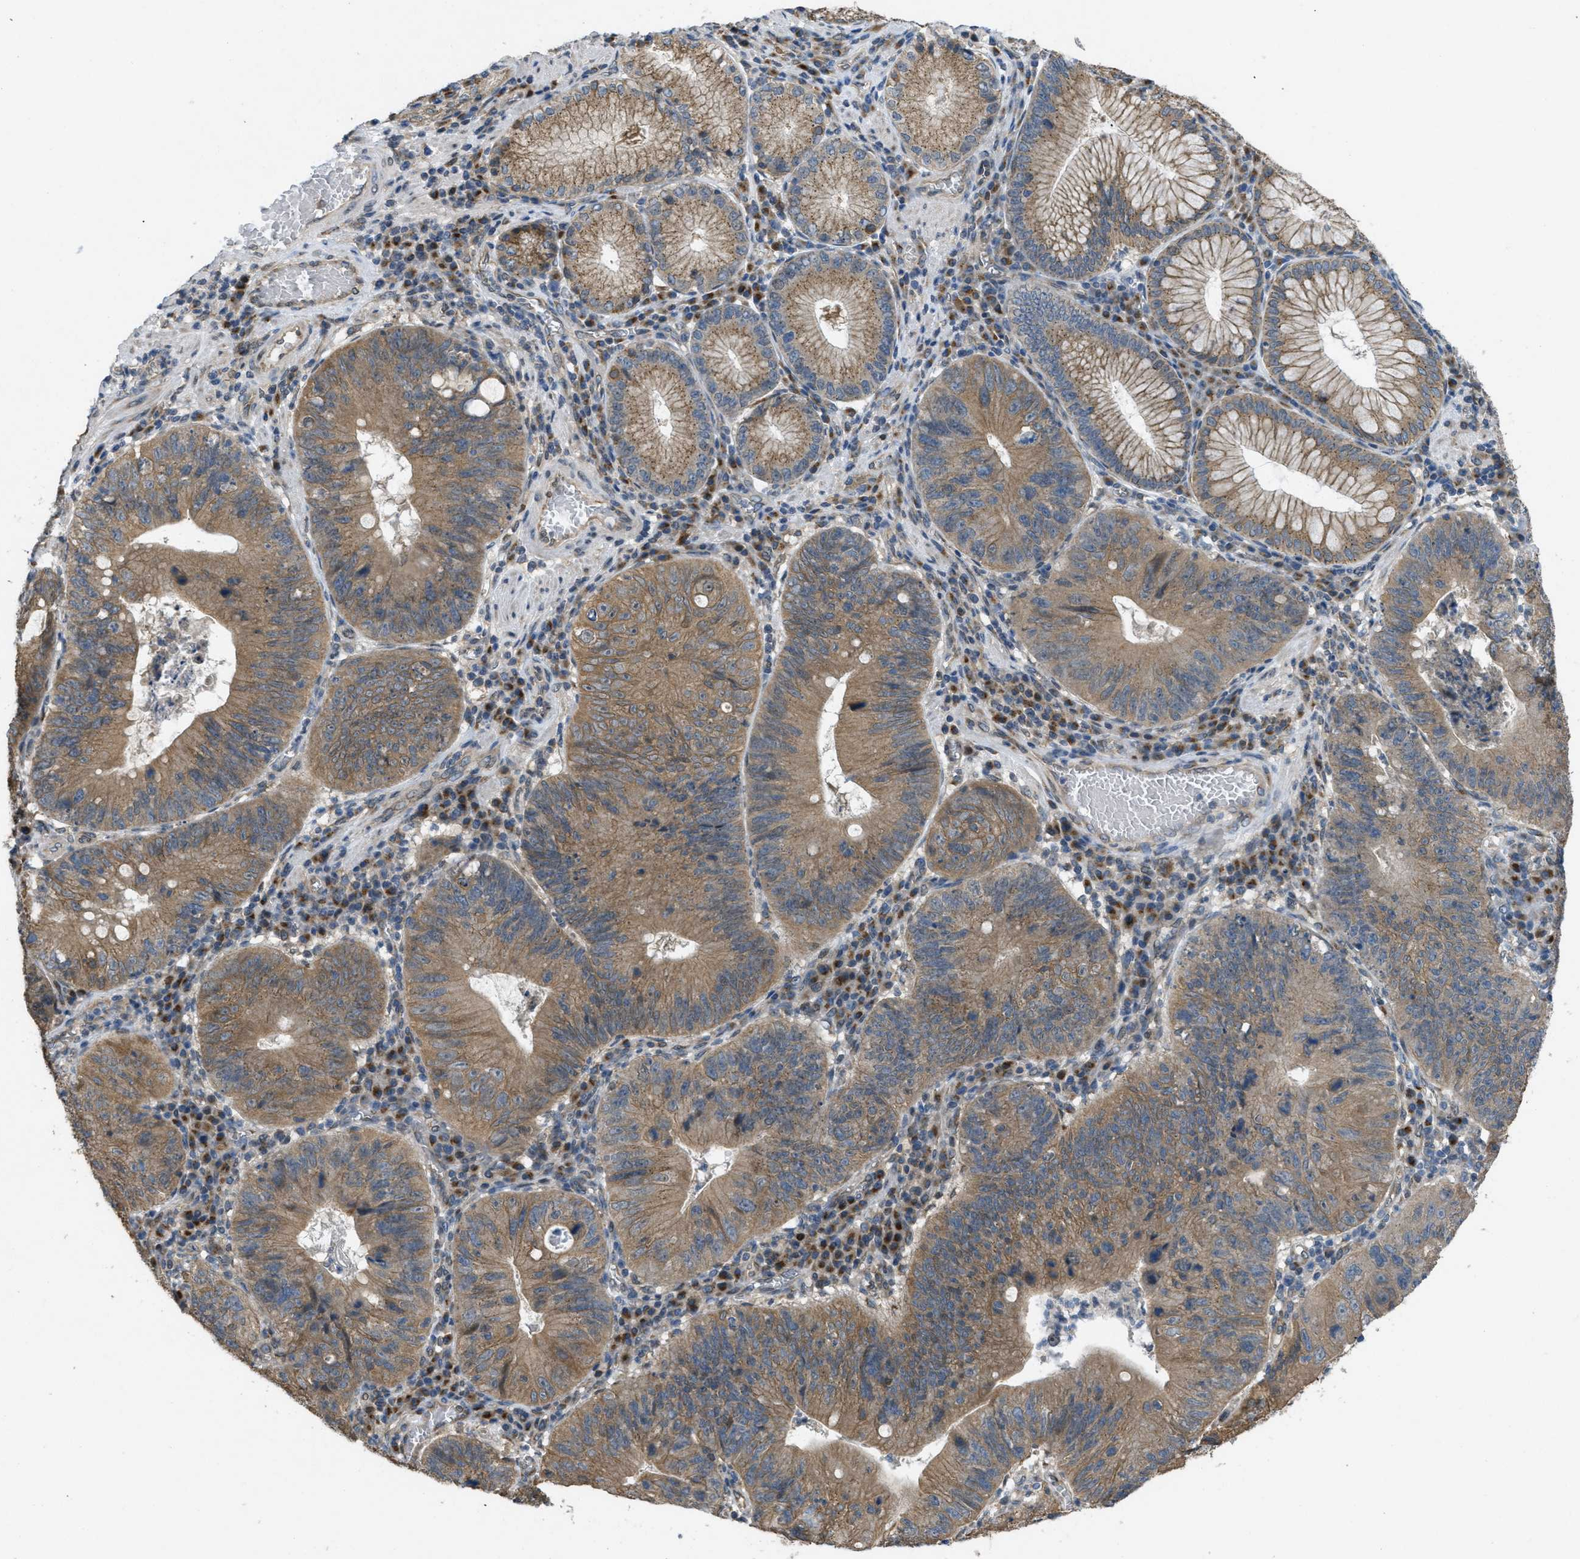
{"staining": {"intensity": "moderate", "quantity": ">75%", "location": "cytoplasmic/membranous"}, "tissue": "stomach cancer", "cell_type": "Tumor cells", "image_type": "cancer", "snomed": [{"axis": "morphology", "description": "Adenocarcinoma, NOS"}, {"axis": "topography", "description": "Stomach"}], "caption": "High-magnification brightfield microscopy of adenocarcinoma (stomach) stained with DAB (3,3'-diaminobenzidine) (brown) and counterstained with hematoxylin (blue). tumor cells exhibit moderate cytoplasmic/membranous expression is present in approximately>75% of cells.", "gene": "IFNLR1", "patient": {"sex": "male", "age": 59}}